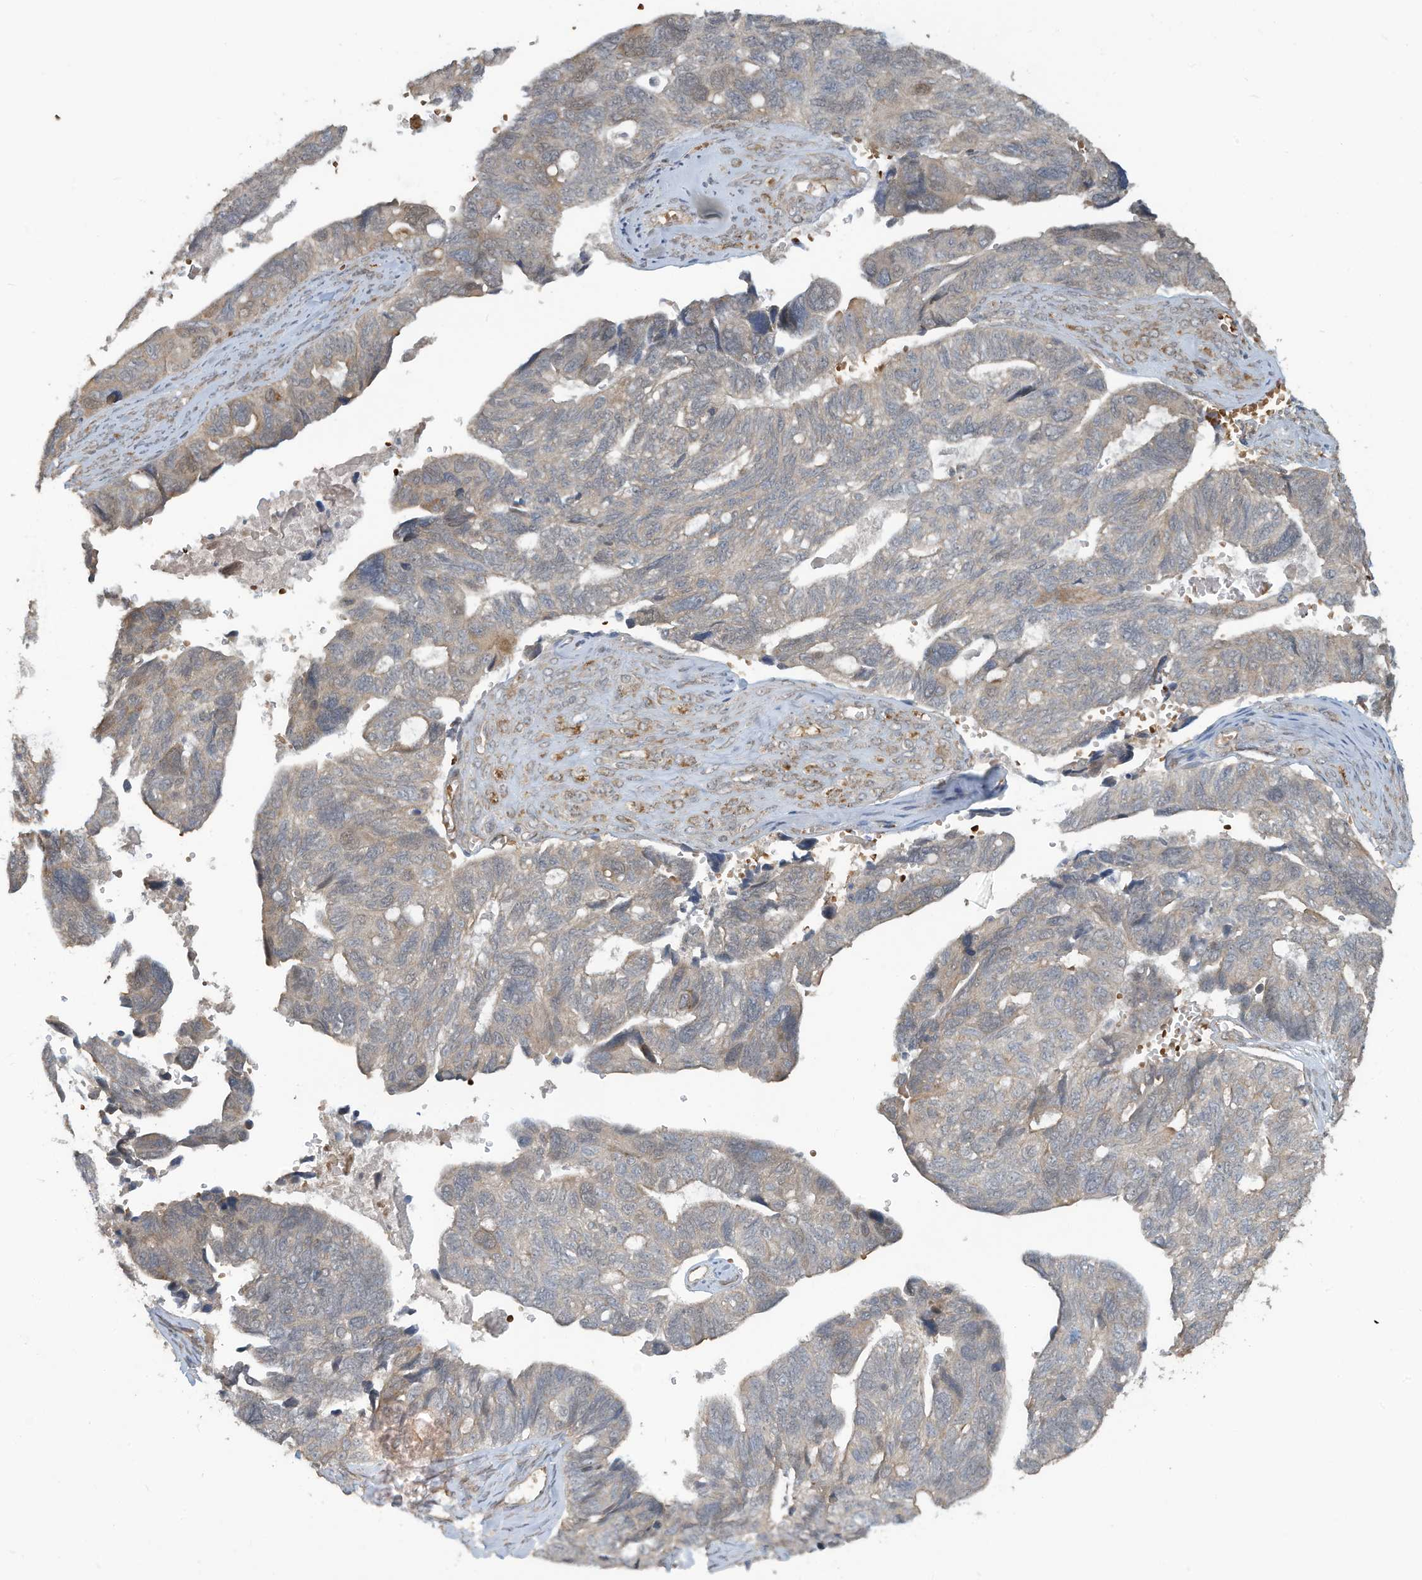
{"staining": {"intensity": "weak", "quantity": "<25%", "location": "cytoplasmic/membranous"}, "tissue": "ovarian cancer", "cell_type": "Tumor cells", "image_type": "cancer", "snomed": [{"axis": "morphology", "description": "Cystadenocarcinoma, serous, NOS"}, {"axis": "topography", "description": "Ovary"}], "caption": "Tumor cells show no significant expression in ovarian cancer. (DAB (3,3'-diaminobenzidine) IHC, high magnification).", "gene": "ERI2", "patient": {"sex": "female", "age": 79}}